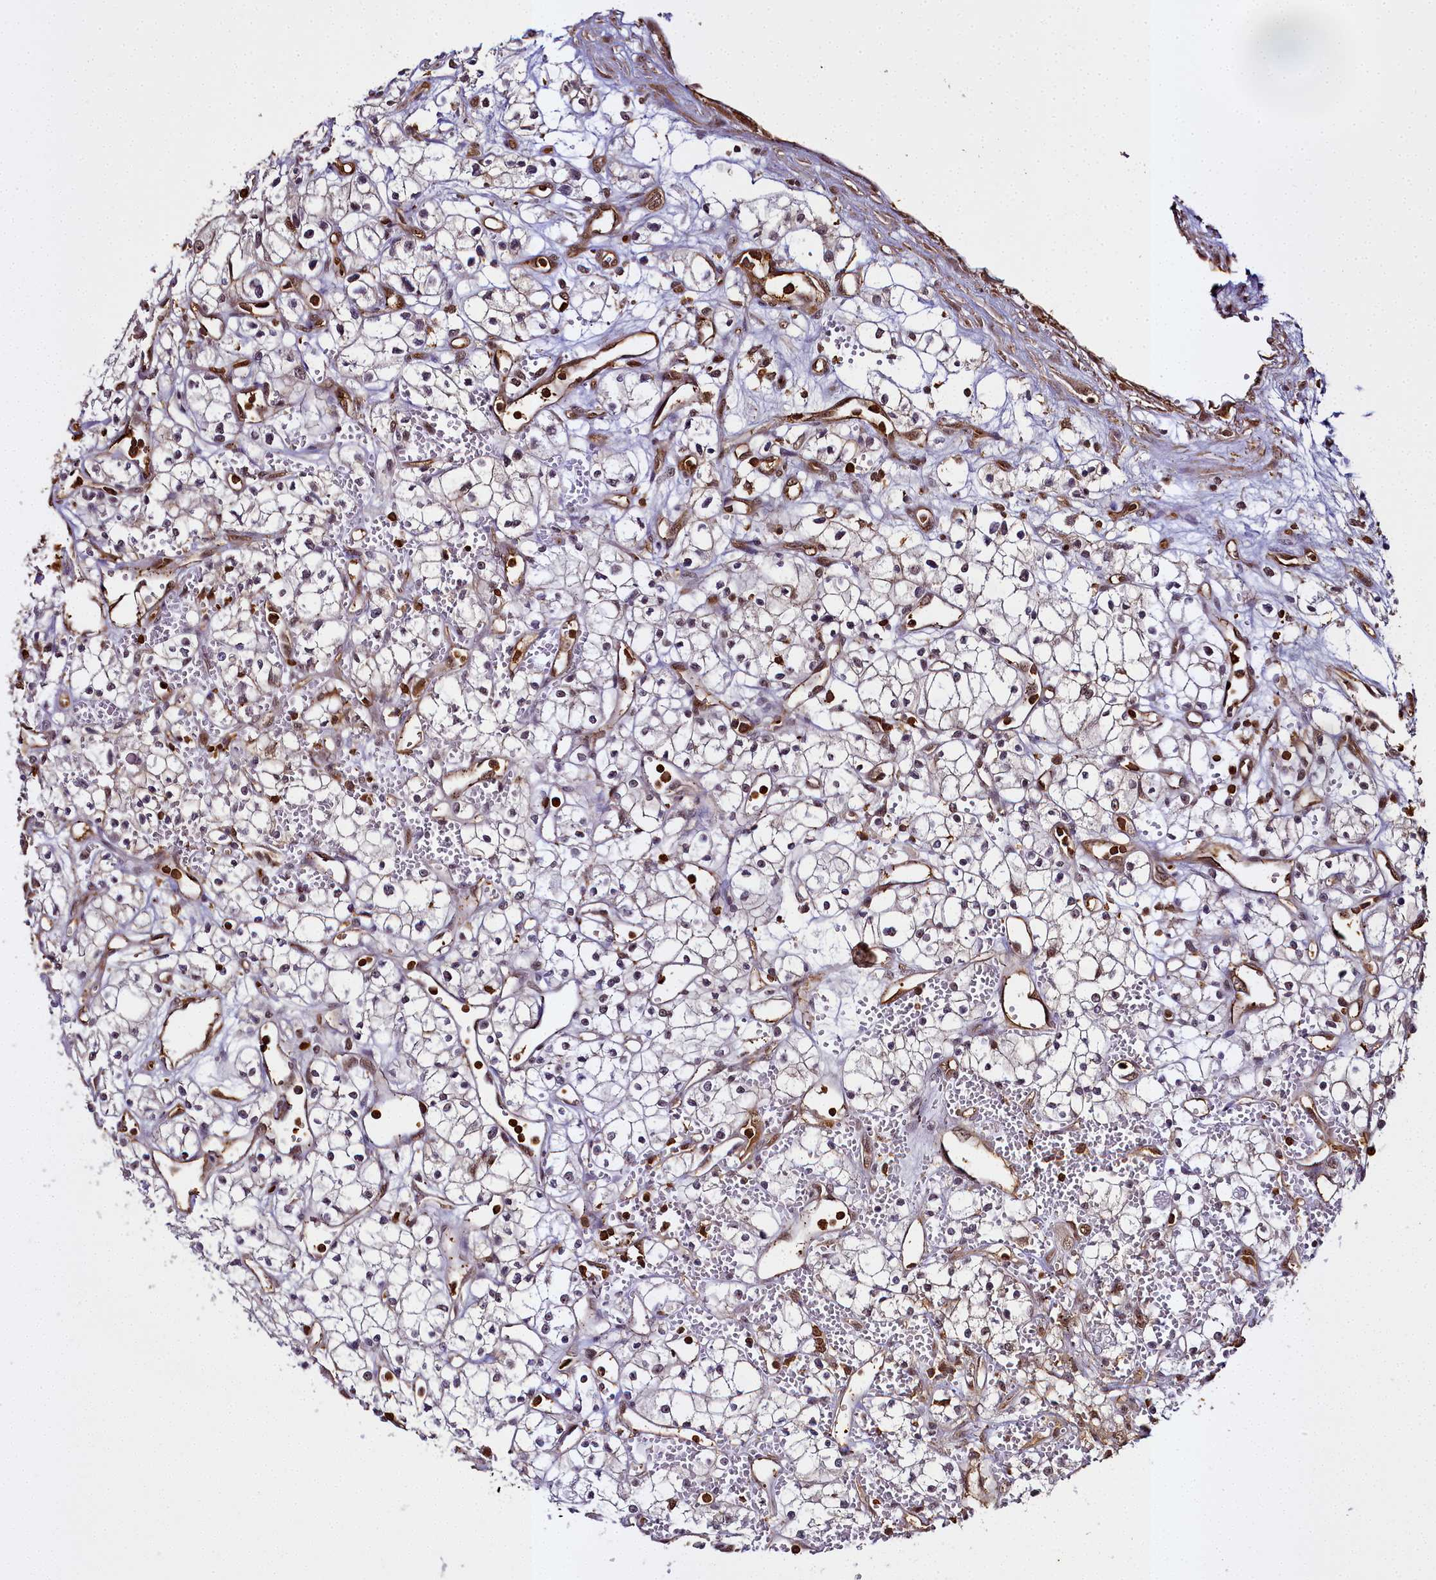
{"staining": {"intensity": "negative", "quantity": "none", "location": "none"}, "tissue": "renal cancer", "cell_type": "Tumor cells", "image_type": "cancer", "snomed": [{"axis": "morphology", "description": "Adenocarcinoma, NOS"}, {"axis": "topography", "description": "Kidney"}], "caption": "The image reveals no staining of tumor cells in adenocarcinoma (renal).", "gene": "PPP4C", "patient": {"sex": "male", "age": 59}}